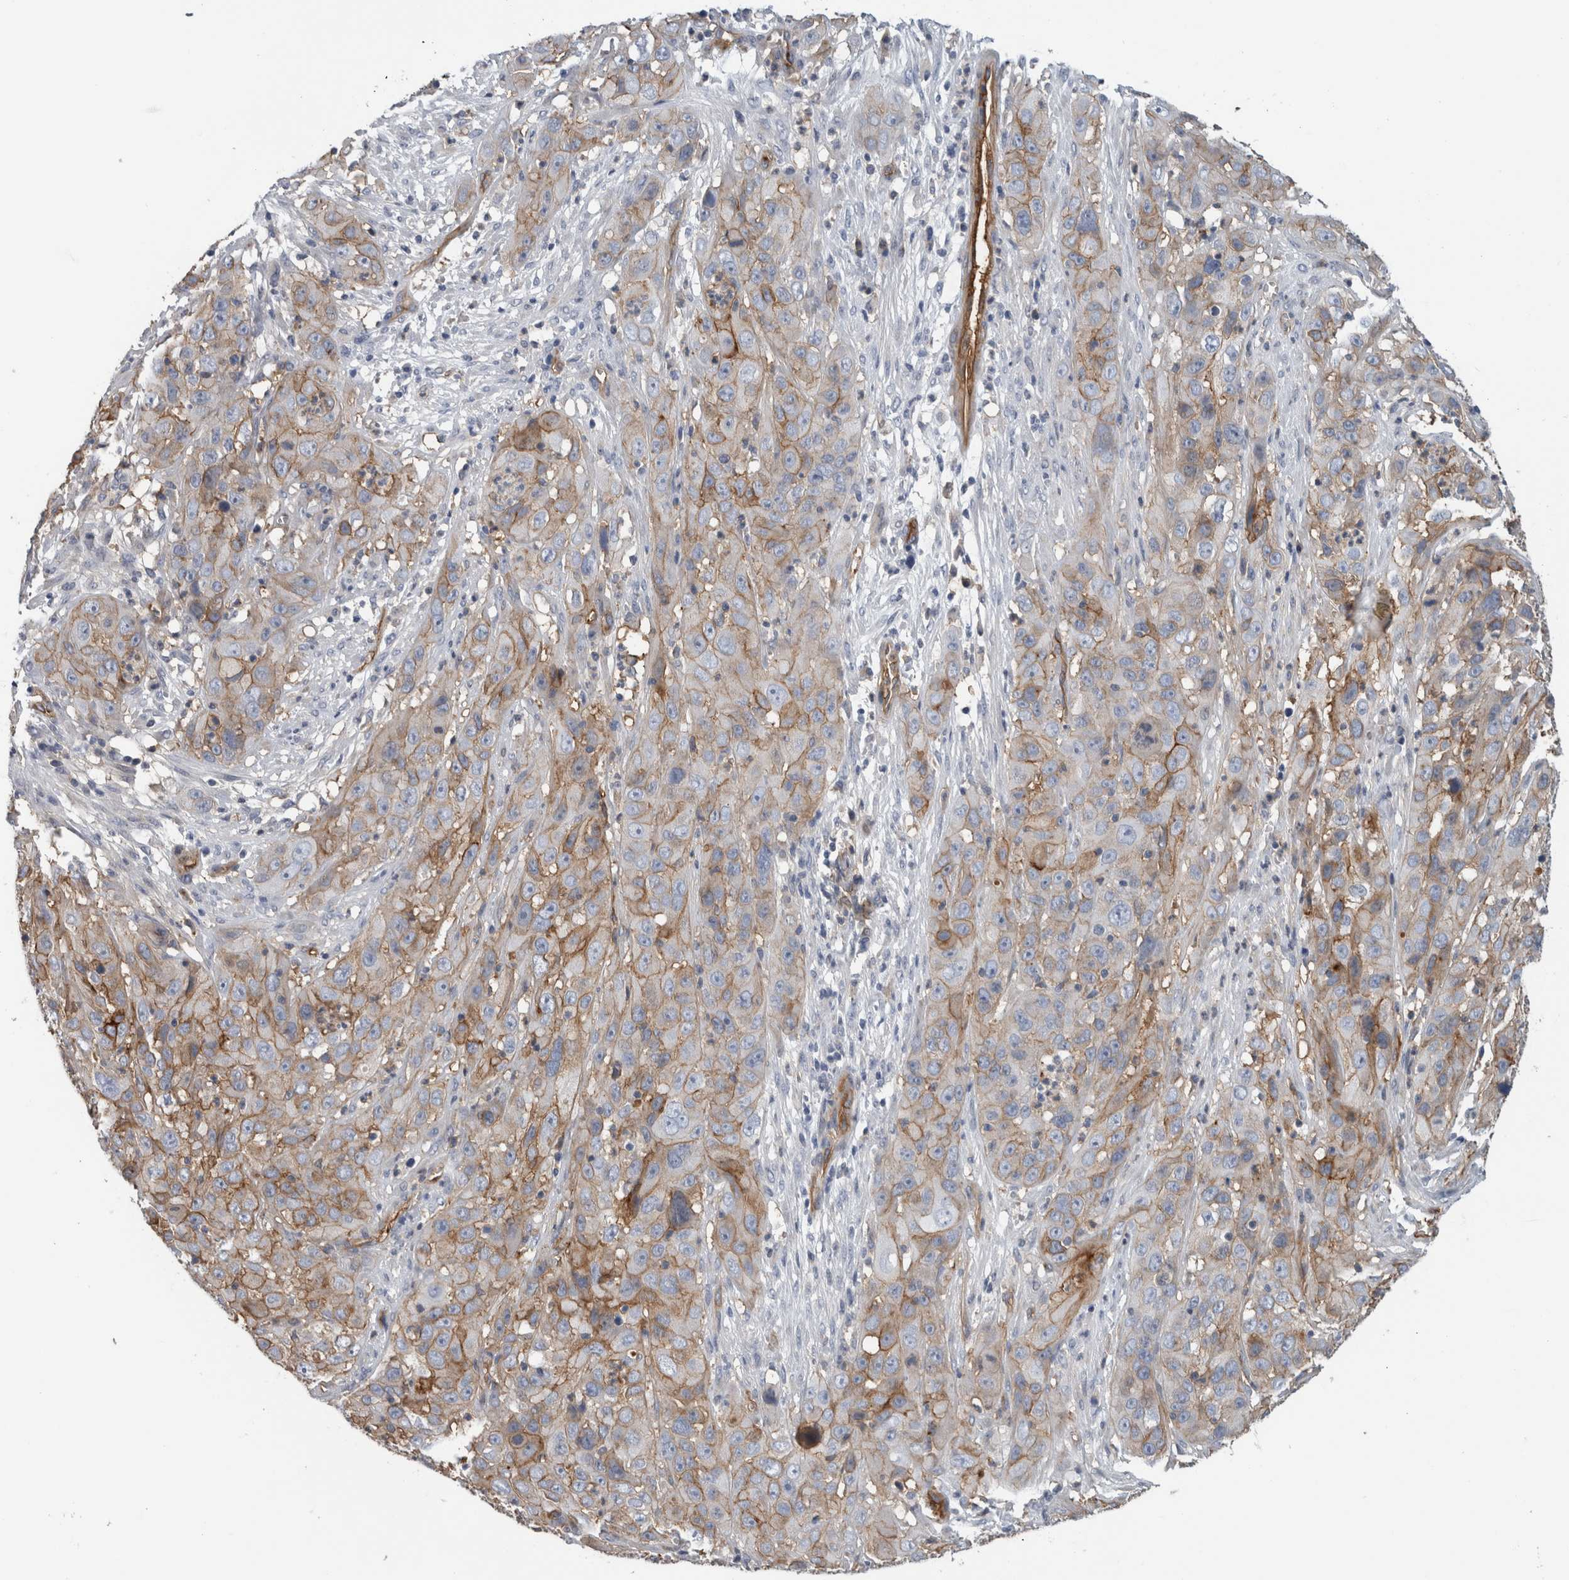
{"staining": {"intensity": "moderate", "quantity": ">75%", "location": "cytoplasmic/membranous"}, "tissue": "cervical cancer", "cell_type": "Tumor cells", "image_type": "cancer", "snomed": [{"axis": "morphology", "description": "Squamous cell carcinoma, NOS"}, {"axis": "topography", "description": "Cervix"}], "caption": "This image displays immunohistochemistry (IHC) staining of human cervical cancer, with medium moderate cytoplasmic/membranous staining in approximately >75% of tumor cells.", "gene": "CD59", "patient": {"sex": "female", "age": 32}}